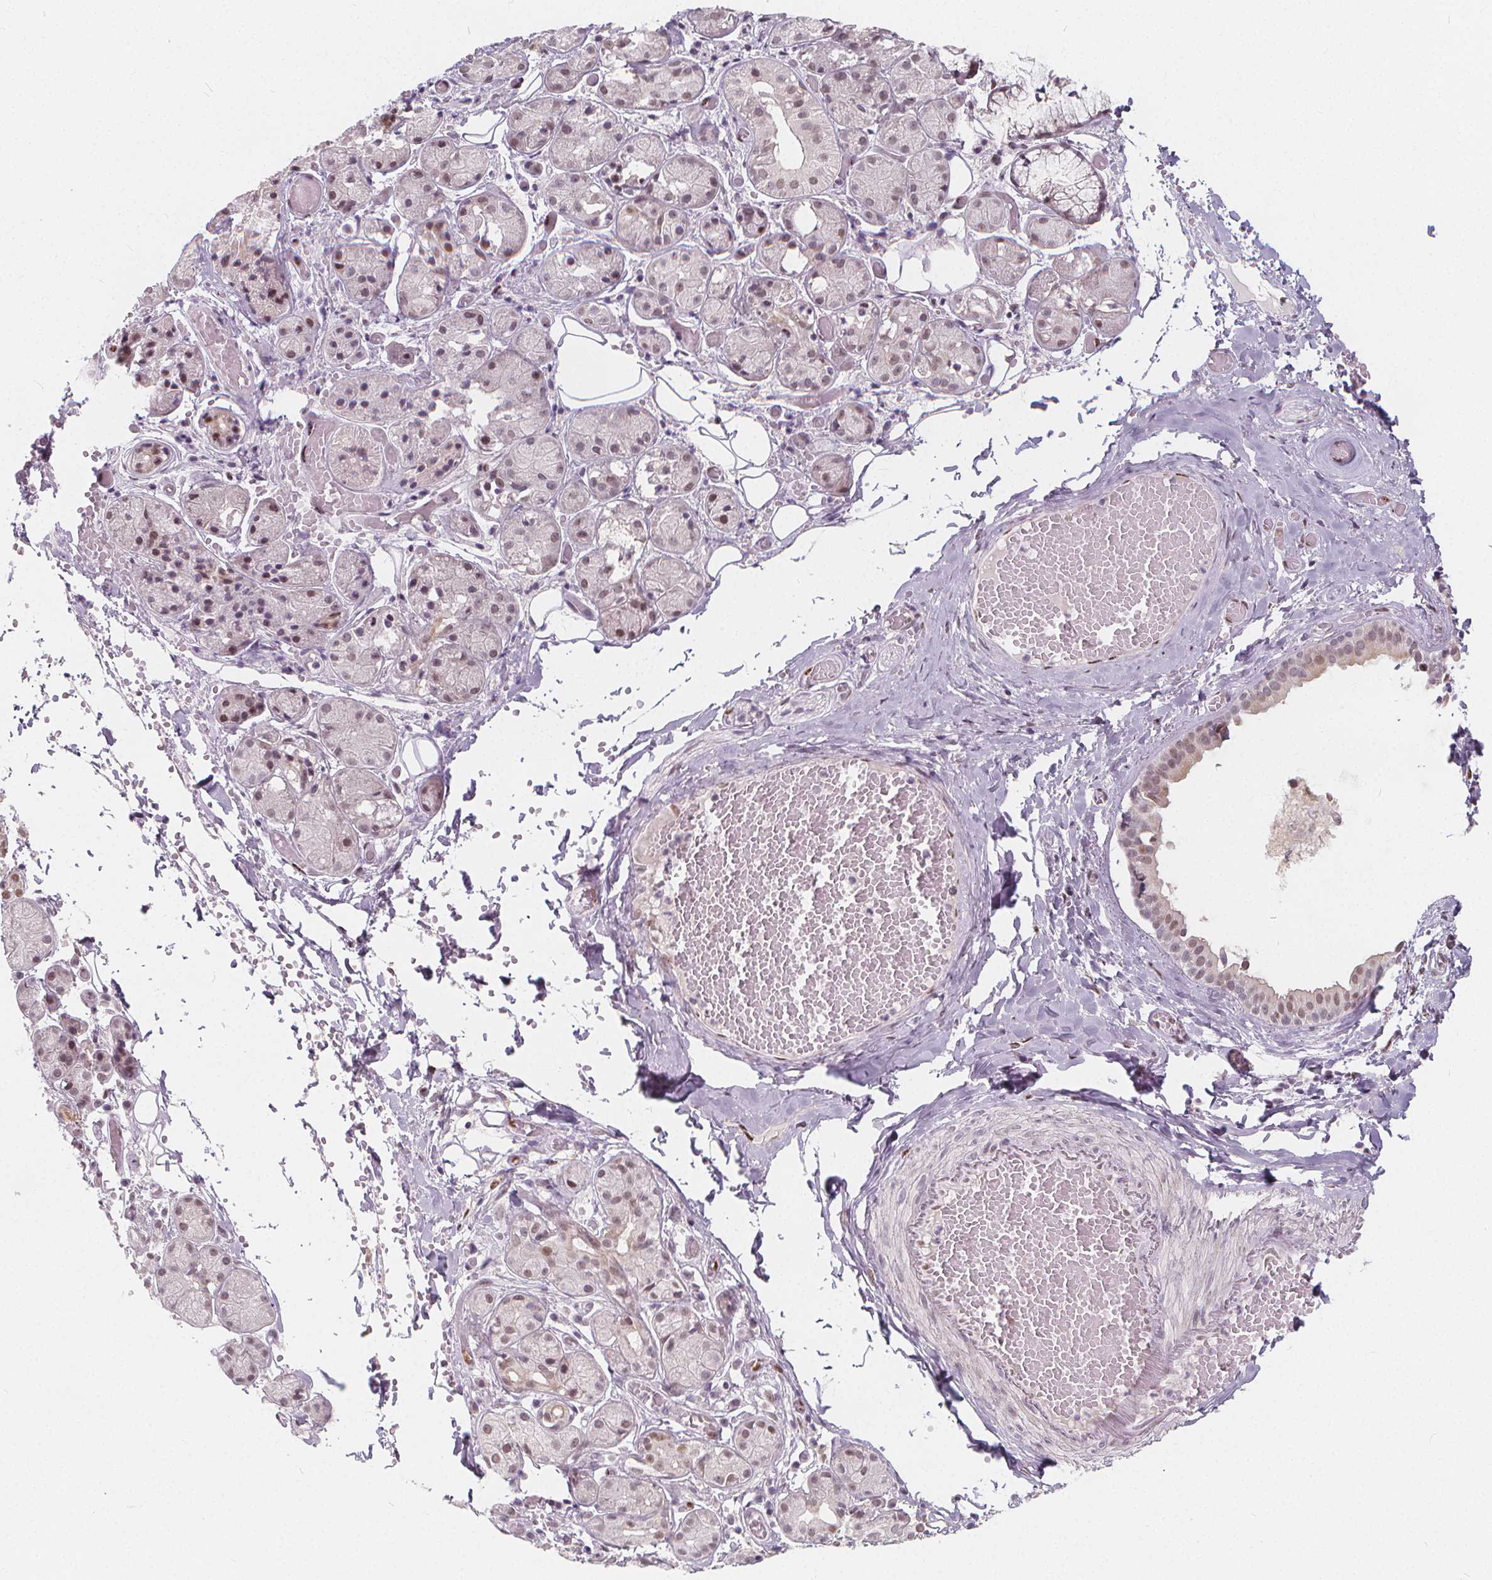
{"staining": {"intensity": "negative", "quantity": "none", "location": "none"}, "tissue": "salivary gland", "cell_type": "Glandular cells", "image_type": "normal", "snomed": [{"axis": "morphology", "description": "Normal tissue, NOS"}, {"axis": "topography", "description": "Salivary gland"}, {"axis": "topography", "description": "Peripheral nerve tissue"}], "caption": "The micrograph displays no significant staining in glandular cells of salivary gland. Brightfield microscopy of immunohistochemistry (IHC) stained with DAB (3,3'-diaminobenzidine) (brown) and hematoxylin (blue), captured at high magnification.", "gene": "DRC3", "patient": {"sex": "male", "age": 71}}